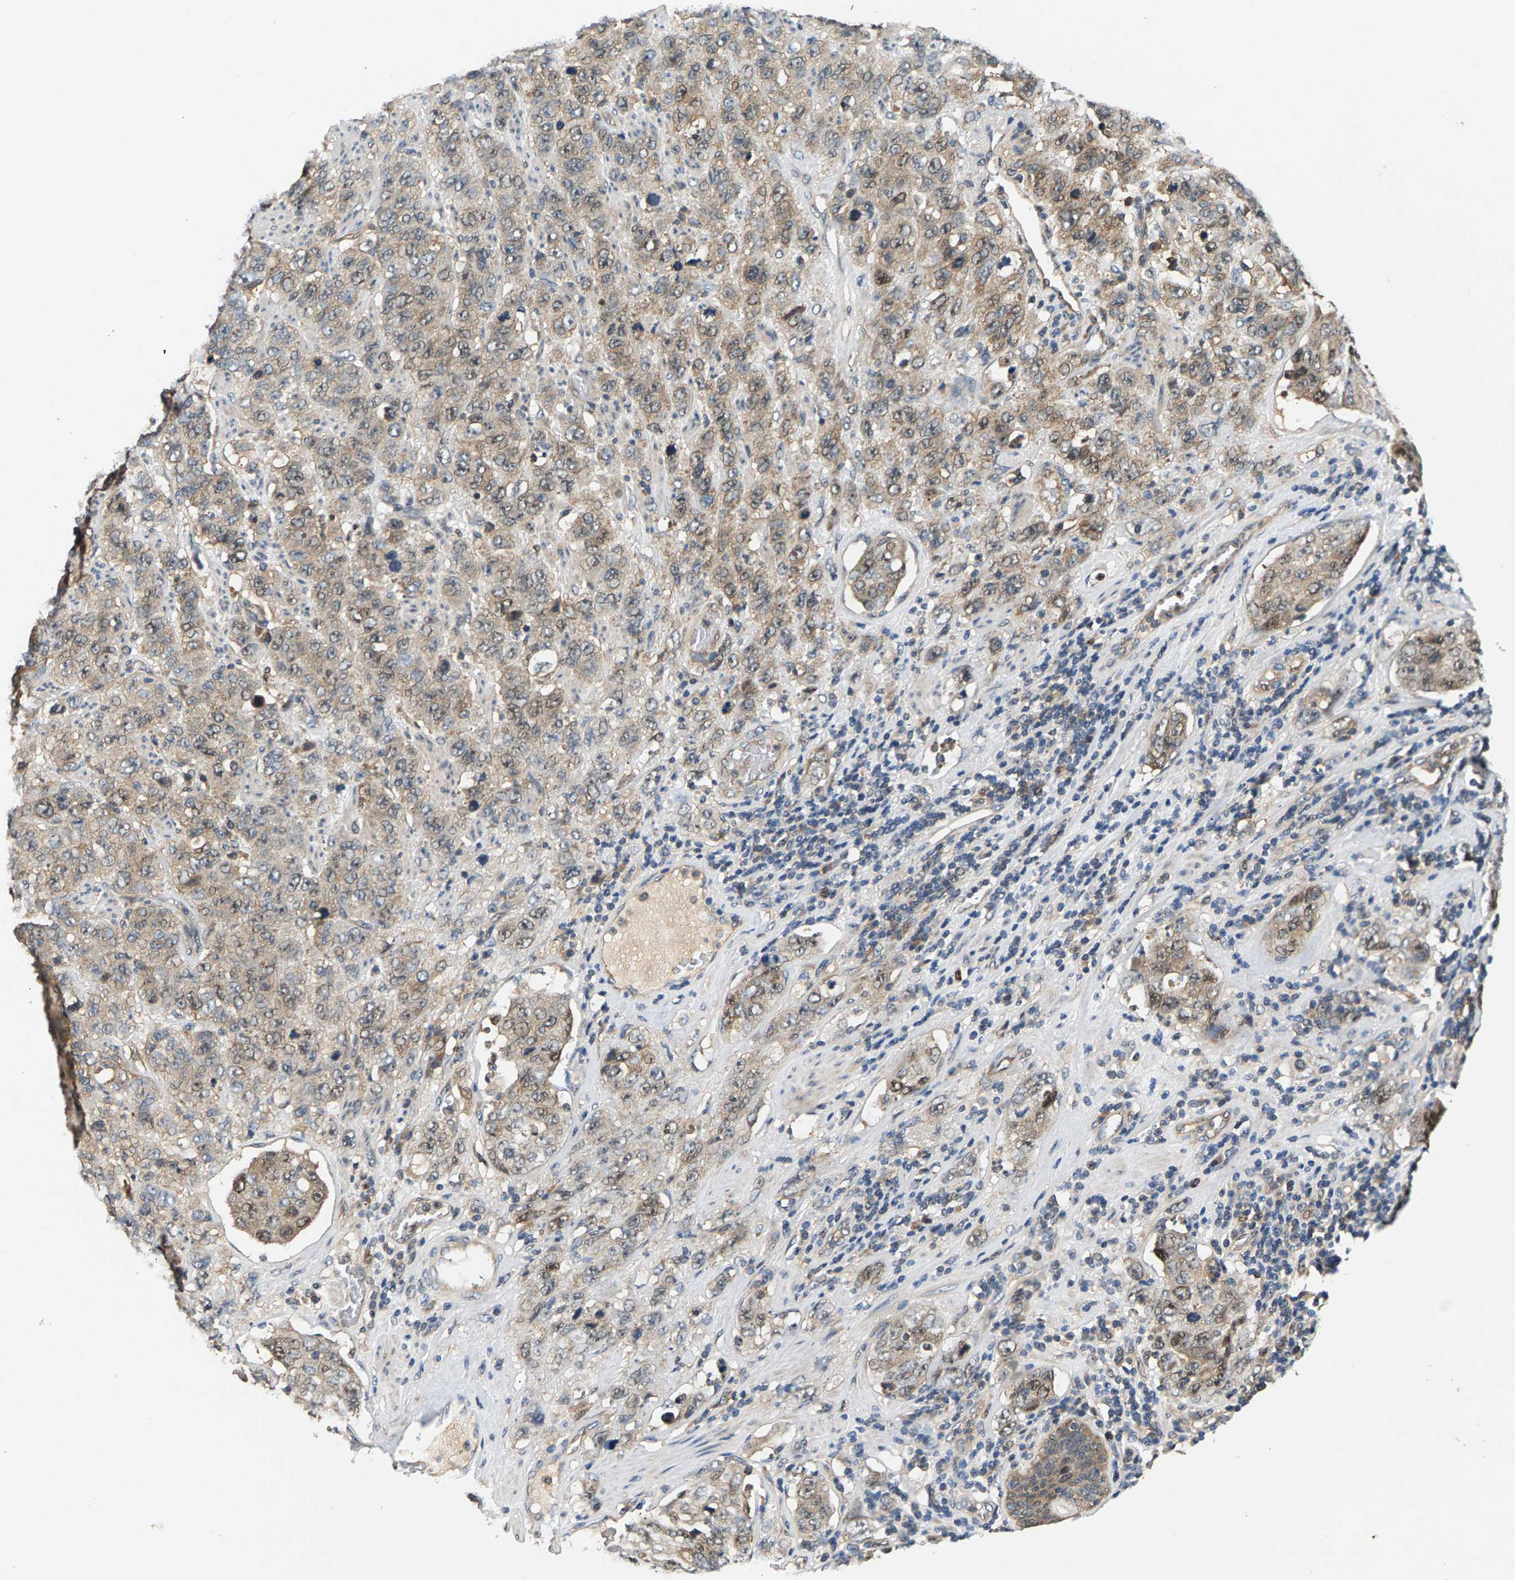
{"staining": {"intensity": "weak", "quantity": ">75%", "location": "cytoplasmic/membranous"}, "tissue": "stomach cancer", "cell_type": "Tumor cells", "image_type": "cancer", "snomed": [{"axis": "morphology", "description": "Adenocarcinoma, NOS"}, {"axis": "topography", "description": "Stomach"}], "caption": "Immunohistochemistry histopathology image of human stomach adenocarcinoma stained for a protein (brown), which shows low levels of weak cytoplasmic/membranous staining in approximately >75% of tumor cells.", "gene": "FAM78A", "patient": {"sex": "male", "age": 48}}